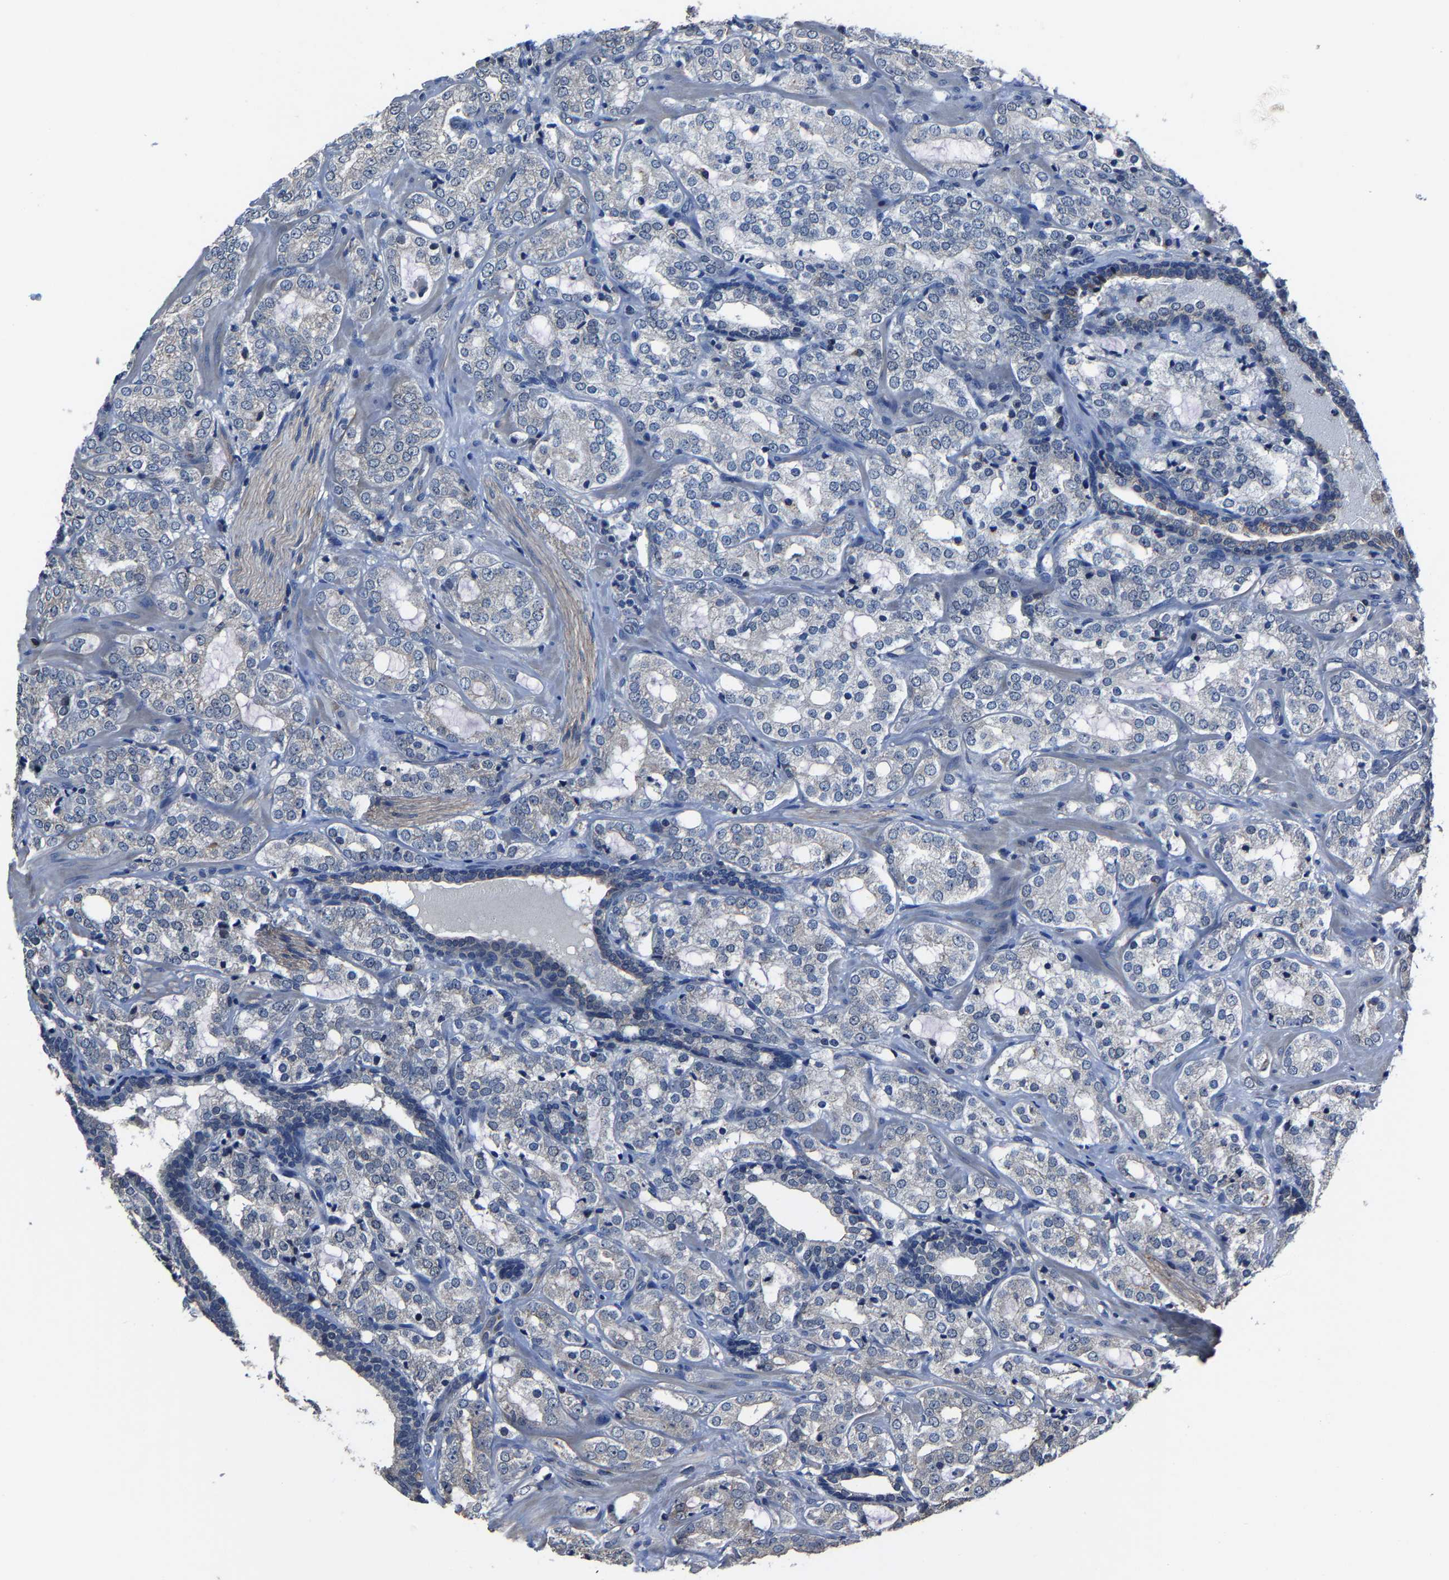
{"staining": {"intensity": "negative", "quantity": "none", "location": "none"}, "tissue": "prostate cancer", "cell_type": "Tumor cells", "image_type": "cancer", "snomed": [{"axis": "morphology", "description": "Adenocarcinoma, High grade"}, {"axis": "topography", "description": "Prostate"}], "caption": "Tumor cells show no significant protein staining in high-grade adenocarcinoma (prostate).", "gene": "STRBP", "patient": {"sex": "male", "age": 64}}